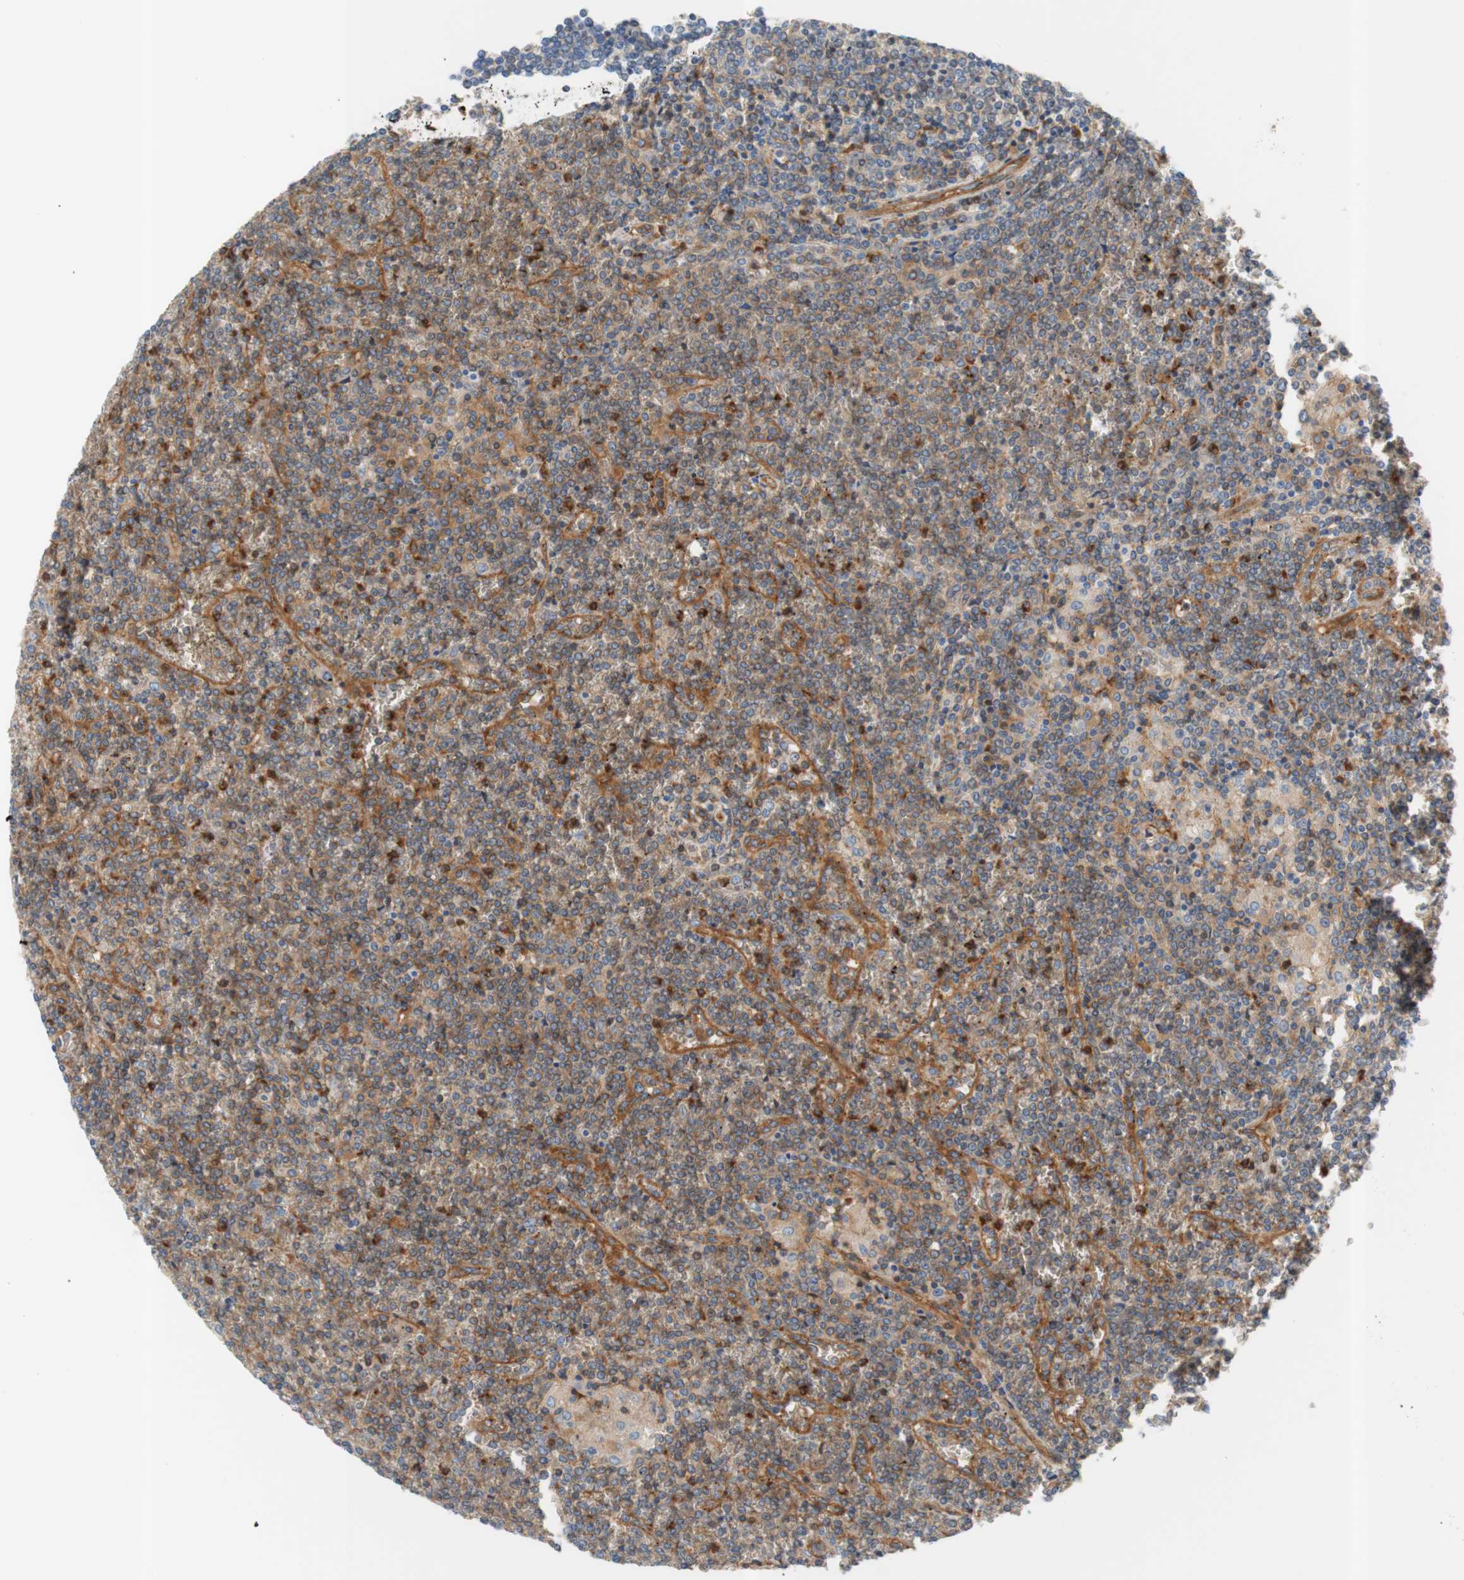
{"staining": {"intensity": "weak", "quantity": "25%-75%", "location": "cytoplasmic/membranous"}, "tissue": "lymphoma", "cell_type": "Tumor cells", "image_type": "cancer", "snomed": [{"axis": "morphology", "description": "Malignant lymphoma, non-Hodgkin's type, Low grade"}, {"axis": "topography", "description": "Spleen"}], "caption": "Human low-grade malignant lymphoma, non-Hodgkin's type stained with a brown dye displays weak cytoplasmic/membranous positive staining in about 25%-75% of tumor cells.", "gene": "STOM", "patient": {"sex": "female", "age": 19}}